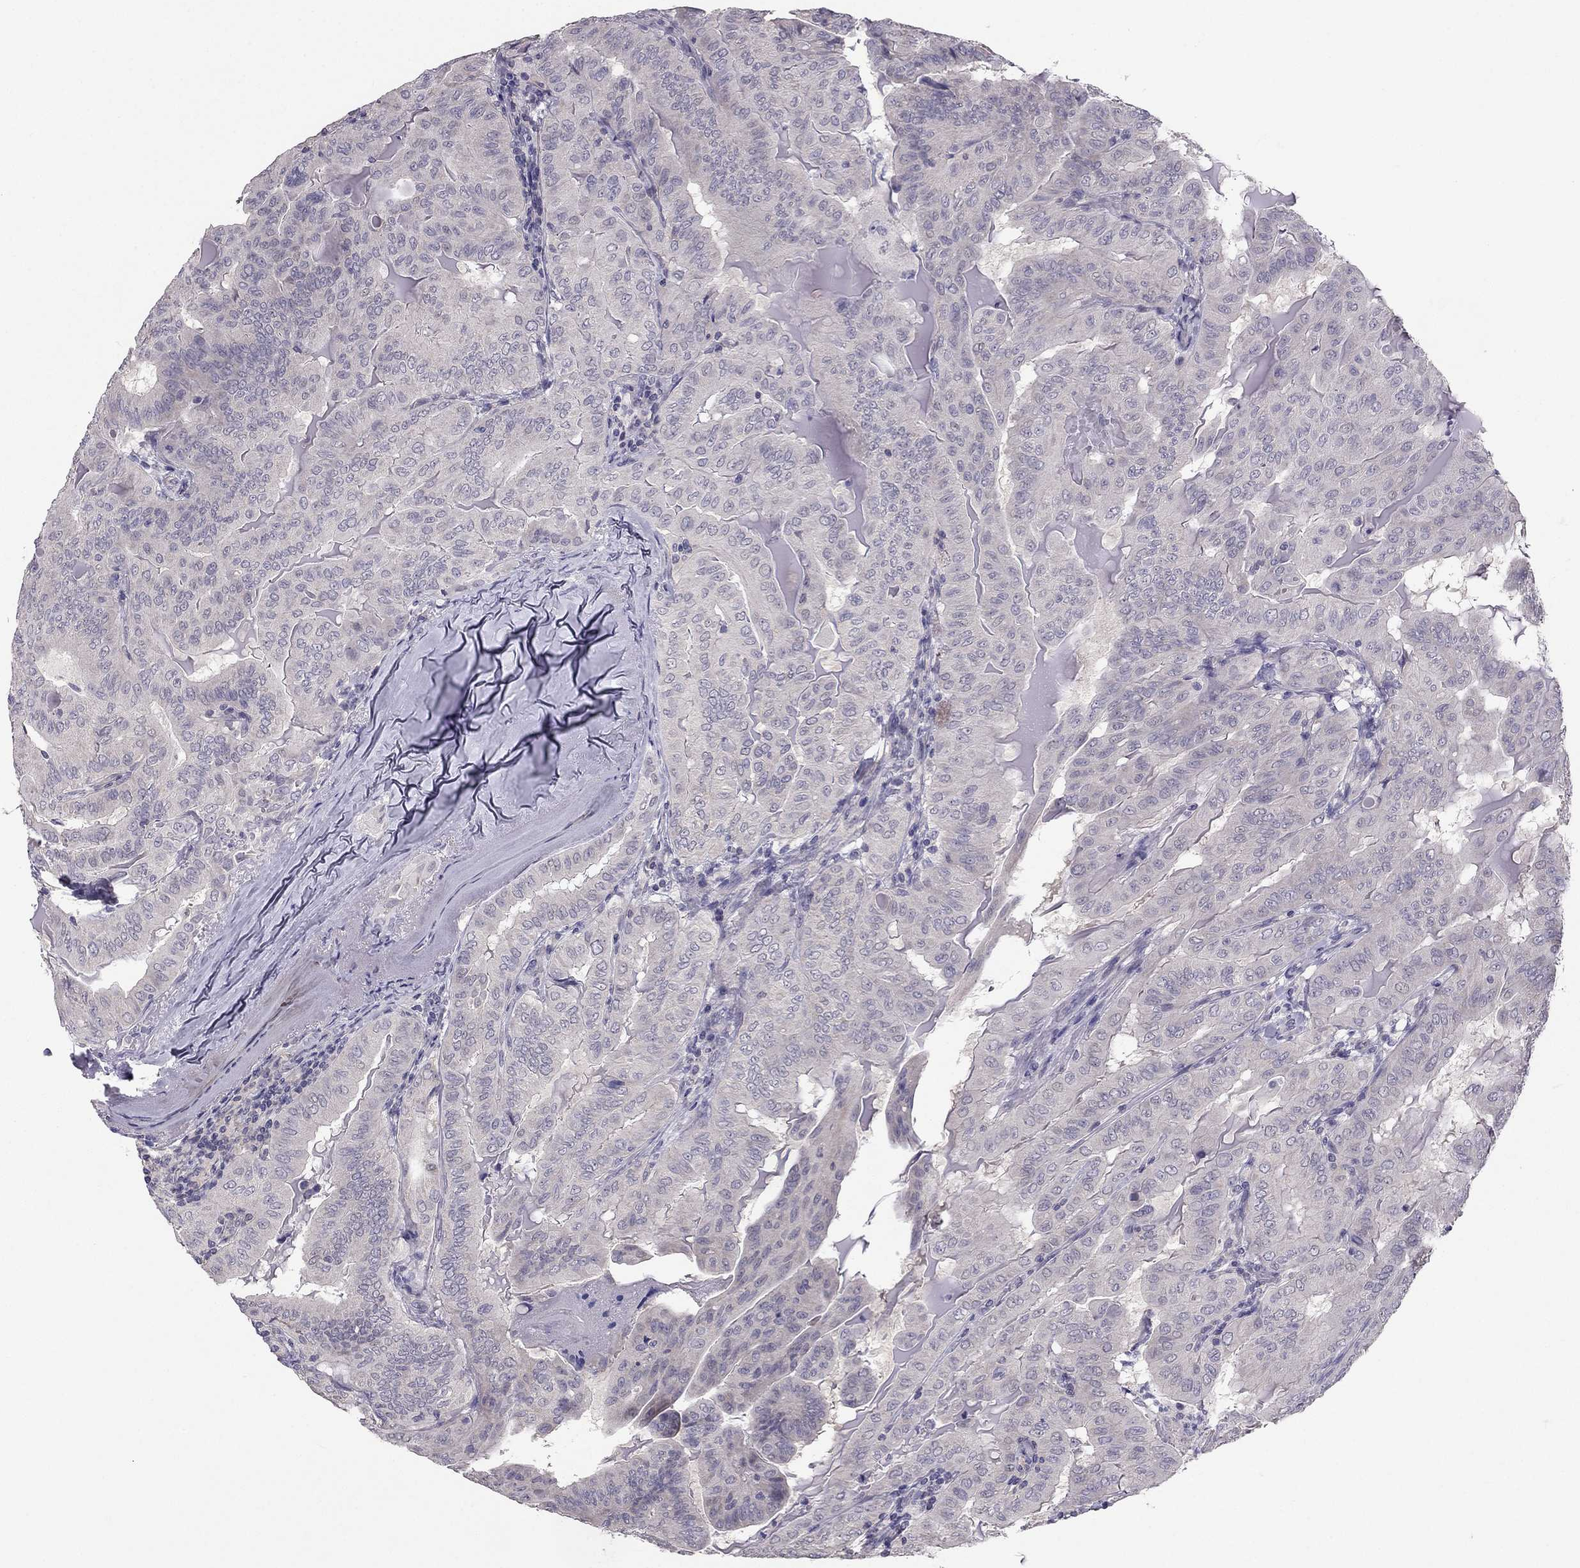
{"staining": {"intensity": "negative", "quantity": "none", "location": "none"}, "tissue": "thyroid cancer", "cell_type": "Tumor cells", "image_type": "cancer", "snomed": [{"axis": "morphology", "description": "Papillary adenocarcinoma, NOS"}, {"axis": "topography", "description": "Thyroid gland"}], "caption": "This image is of thyroid papillary adenocarcinoma stained with immunohistochemistry (IHC) to label a protein in brown with the nuclei are counter-stained blue. There is no staining in tumor cells.", "gene": "HSFX1", "patient": {"sex": "female", "age": 68}}